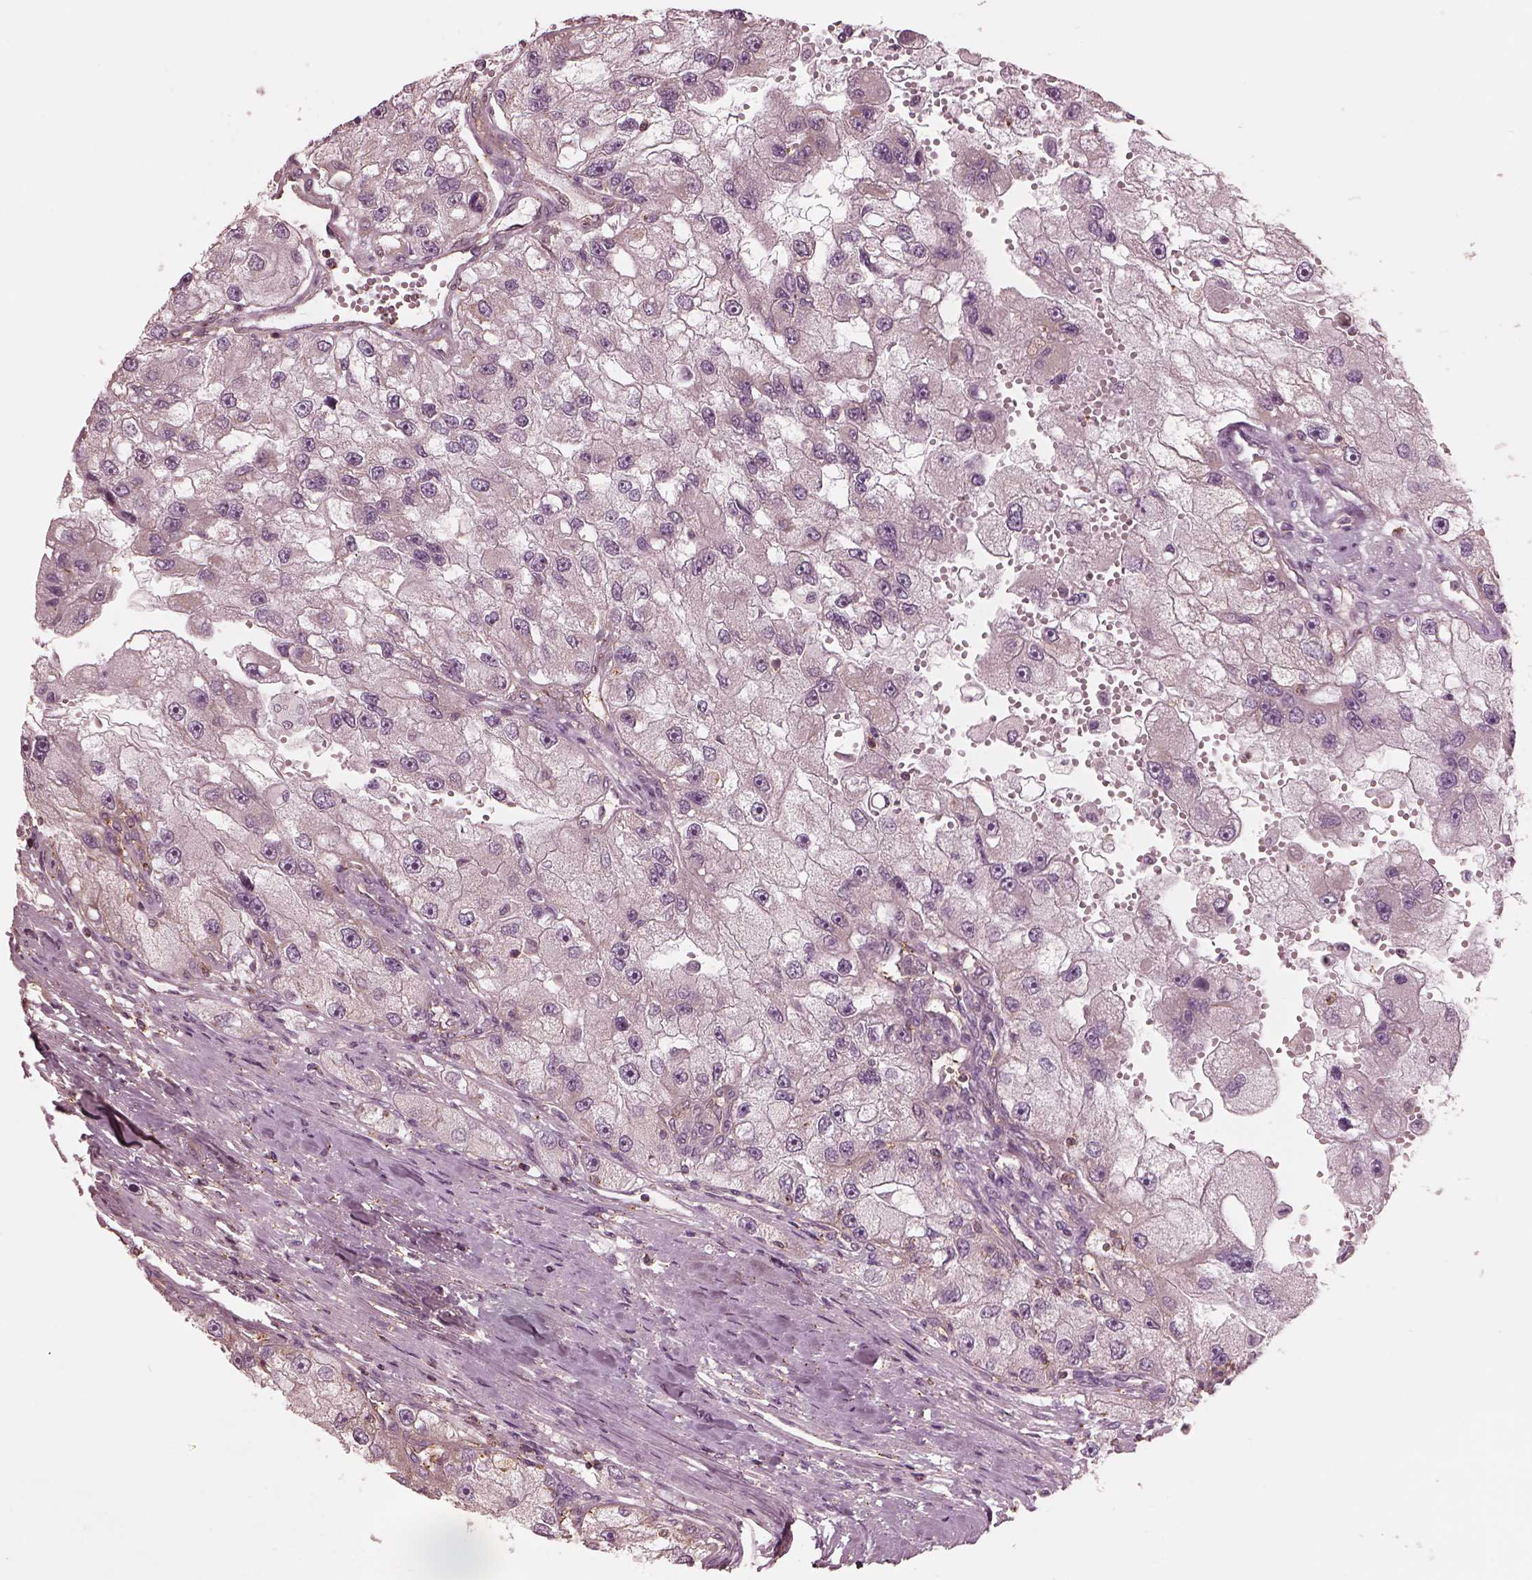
{"staining": {"intensity": "negative", "quantity": "none", "location": "none"}, "tissue": "renal cancer", "cell_type": "Tumor cells", "image_type": "cancer", "snomed": [{"axis": "morphology", "description": "Adenocarcinoma, NOS"}, {"axis": "topography", "description": "Kidney"}], "caption": "Protein analysis of renal cancer (adenocarcinoma) shows no significant staining in tumor cells.", "gene": "STK33", "patient": {"sex": "male", "age": 63}}